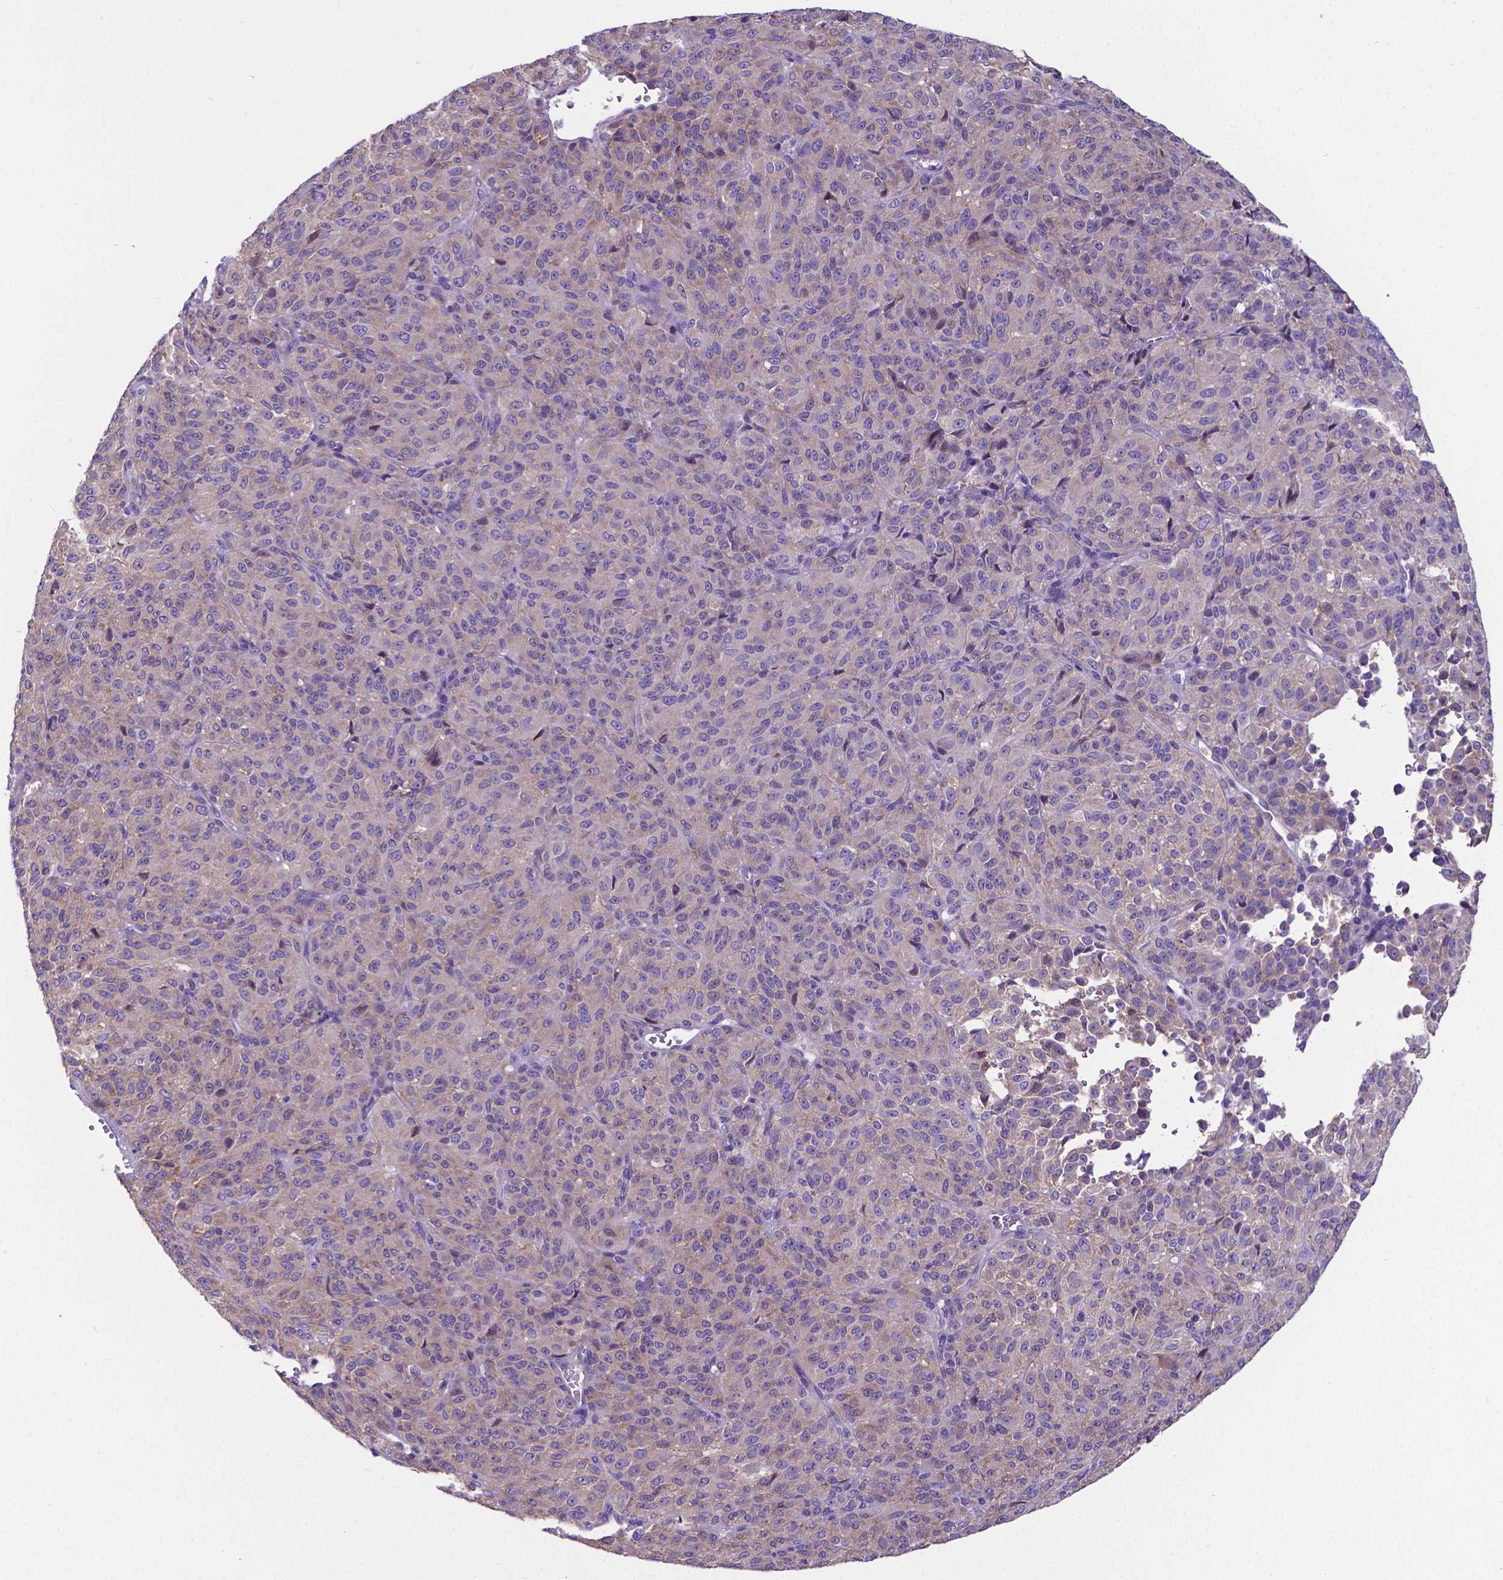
{"staining": {"intensity": "weak", "quantity": ">75%", "location": "cytoplasmic/membranous"}, "tissue": "melanoma", "cell_type": "Tumor cells", "image_type": "cancer", "snomed": [{"axis": "morphology", "description": "Malignant melanoma, Metastatic site"}, {"axis": "topography", "description": "Brain"}], "caption": "A micrograph showing weak cytoplasmic/membranous positivity in about >75% of tumor cells in melanoma, as visualized by brown immunohistochemical staining.", "gene": "RPL6", "patient": {"sex": "female", "age": 56}}